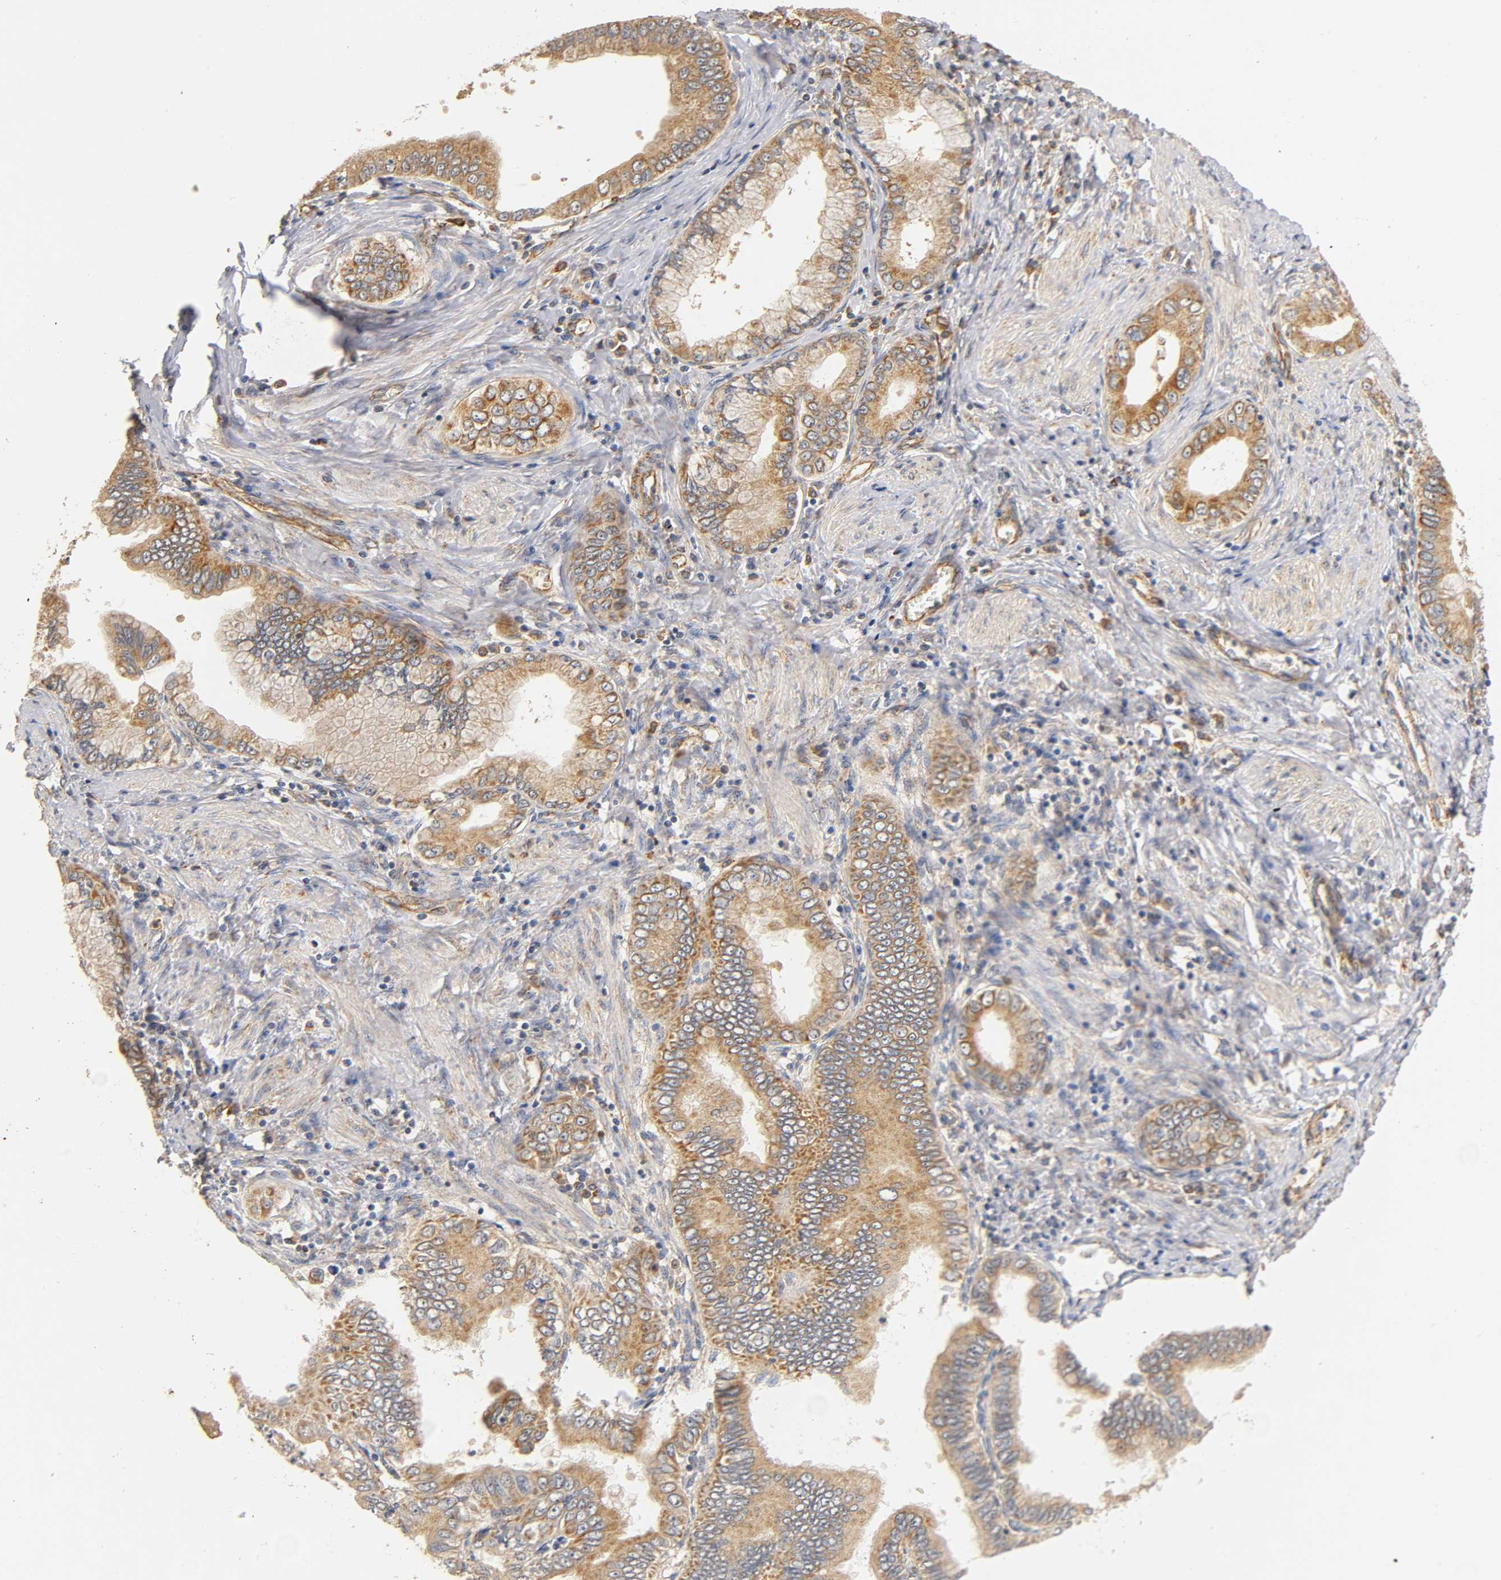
{"staining": {"intensity": "moderate", "quantity": ">75%", "location": "cytoplasmic/membranous"}, "tissue": "pancreatic cancer", "cell_type": "Tumor cells", "image_type": "cancer", "snomed": [{"axis": "morphology", "description": "Normal tissue, NOS"}, {"axis": "topography", "description": "Lymph node"}], "caption": "Tumor cells display medium levels of moderate cytoplasmic/membranous expression in approximately >75% of cells in pancreatic cancer.", "gene": "SCAP", "patient": {"sex": "male", "age": 50}}